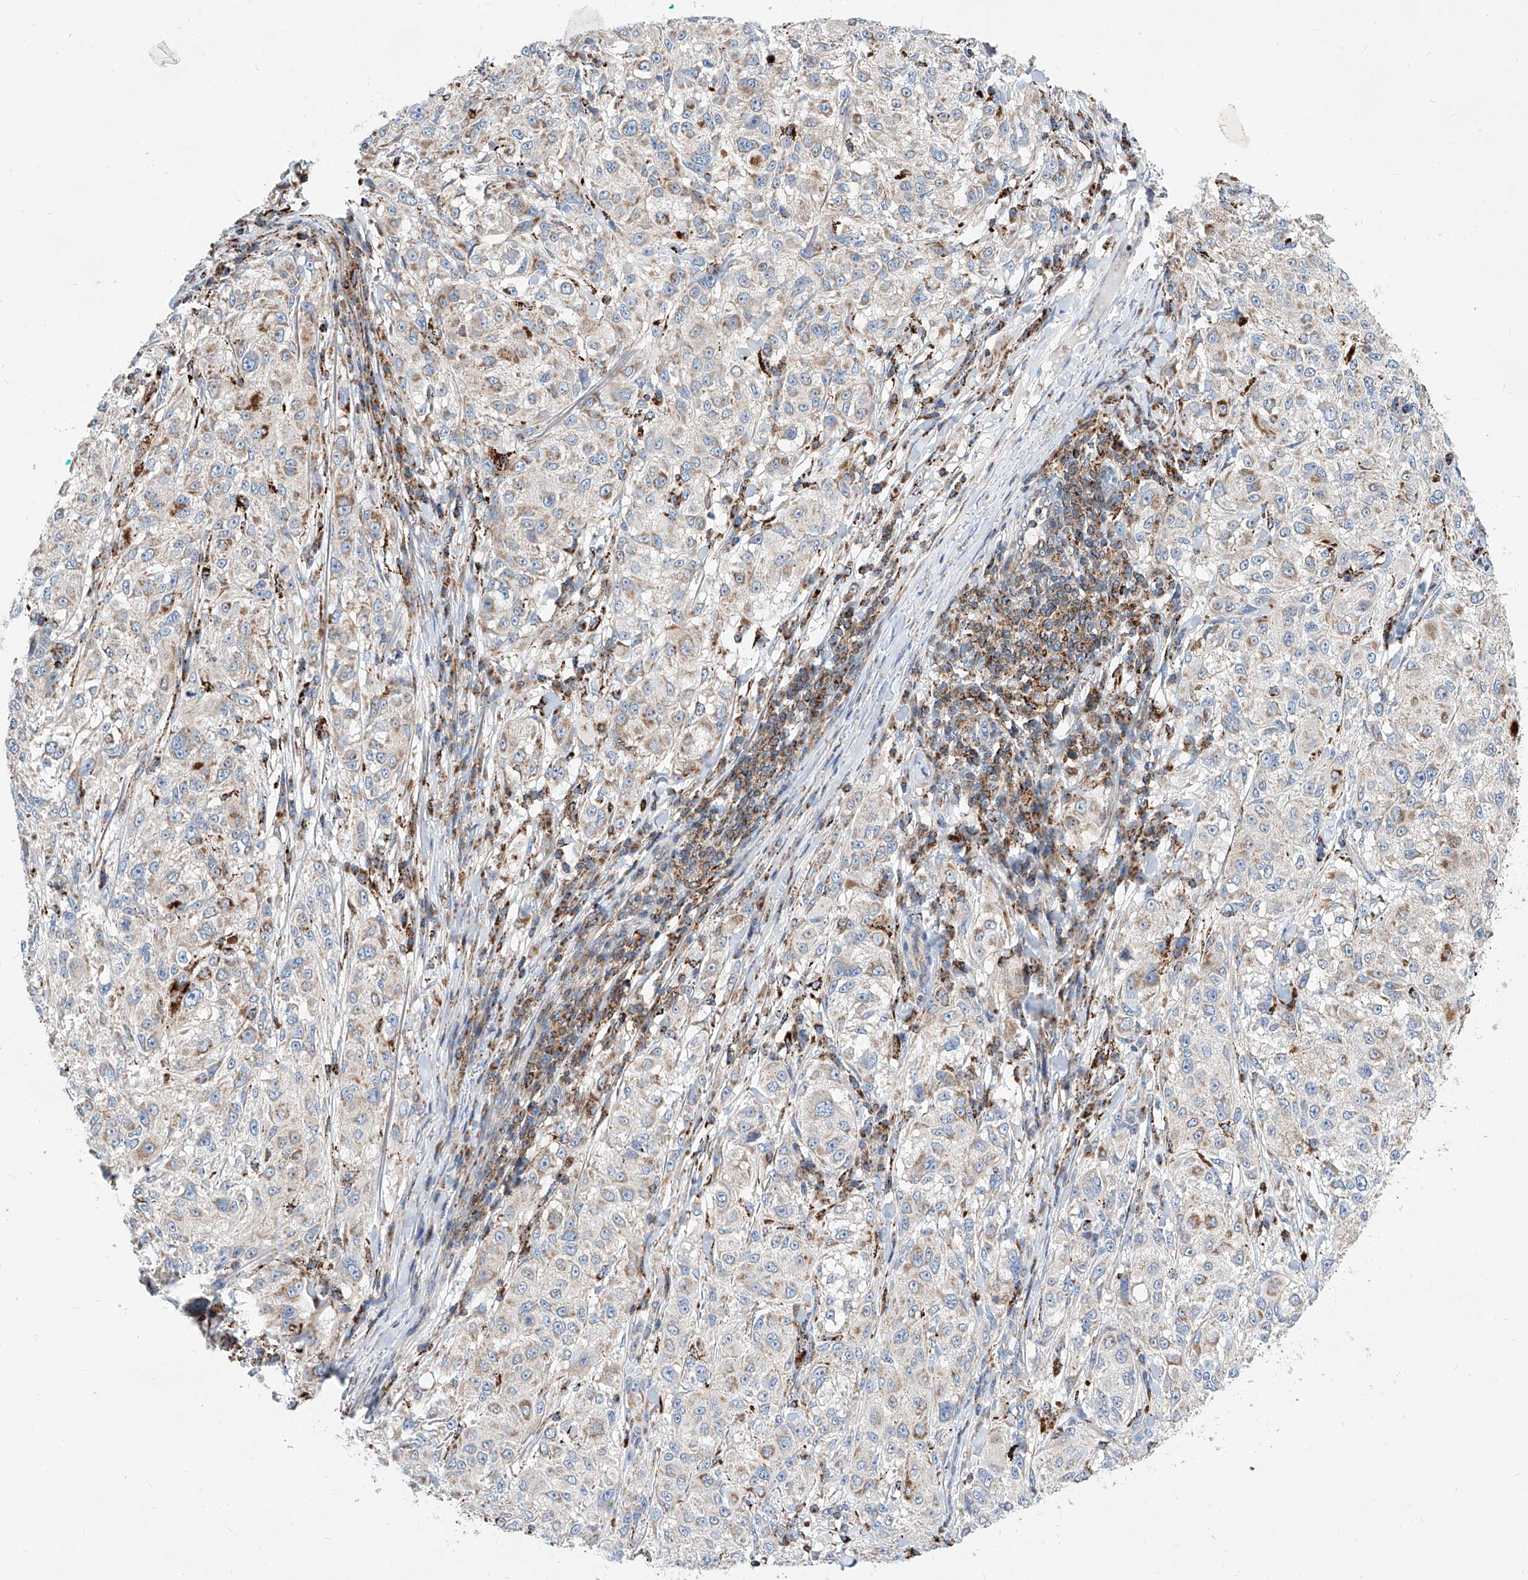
{"staining": {"intensity": "weak", "quantity": "<25%", "location": "cytoplasmic/membranous"}, "tissue": "melanoma", "cell_type": "Tumor cells", "image_type": "cancer", "snomed": [{"axis": "morphology", "description": "Necrosis, NOS"}, {"axis": "morphology", "description": "Malignant melanoma, NOS"}, {"axis": "topography", "description": "Skin"}], "caption": "Melanoma stained for a protein using immunohistochemistry (IHC) reveals no staining tumor cells.", "gene": "CPNE5", "patient": {"sex": "female", "age": 87}}